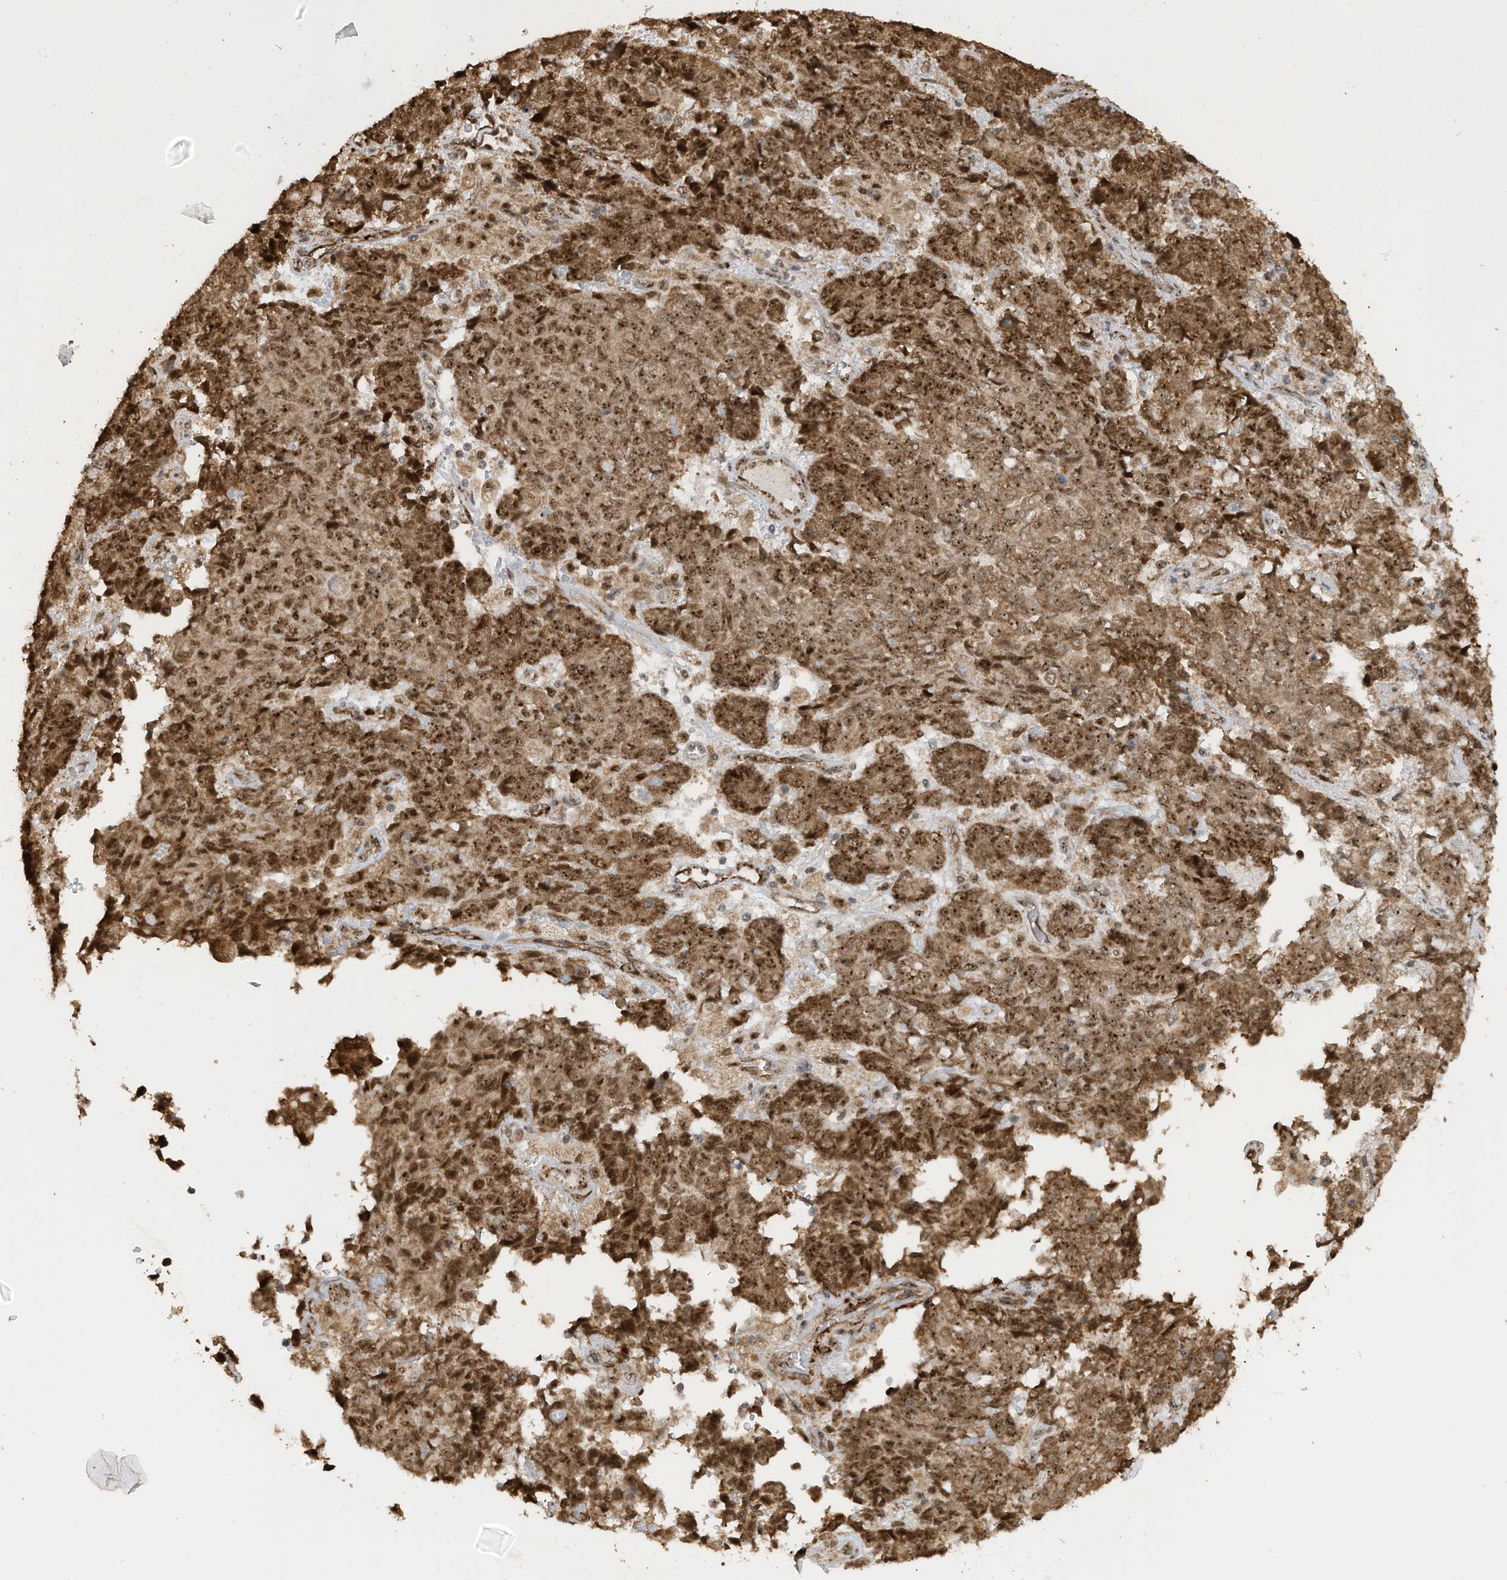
{"staining": {"intensity": "strong", "quantity": ">75%", "location": "cytoplasmic/membranous,nuclear"}, "tissue": "endometrial cancer", "cell_type": "Tumor cells", "image_type": "cancer", "snomed": [{"axis": "morphology", "description": "Adenocarcinoma, NOS"}, {"axis": "topography", "description": "Endometrium"}], "caption": "About >75% of tumor cells in human endometrial adenocarcinoma reveal strong cytoplasmic/membranous and nuclear protein positivity as visualized by brown immunohistochemical staining.", "gene": "ERLEC1", "patient": {"sex": "female", "age": 80}}